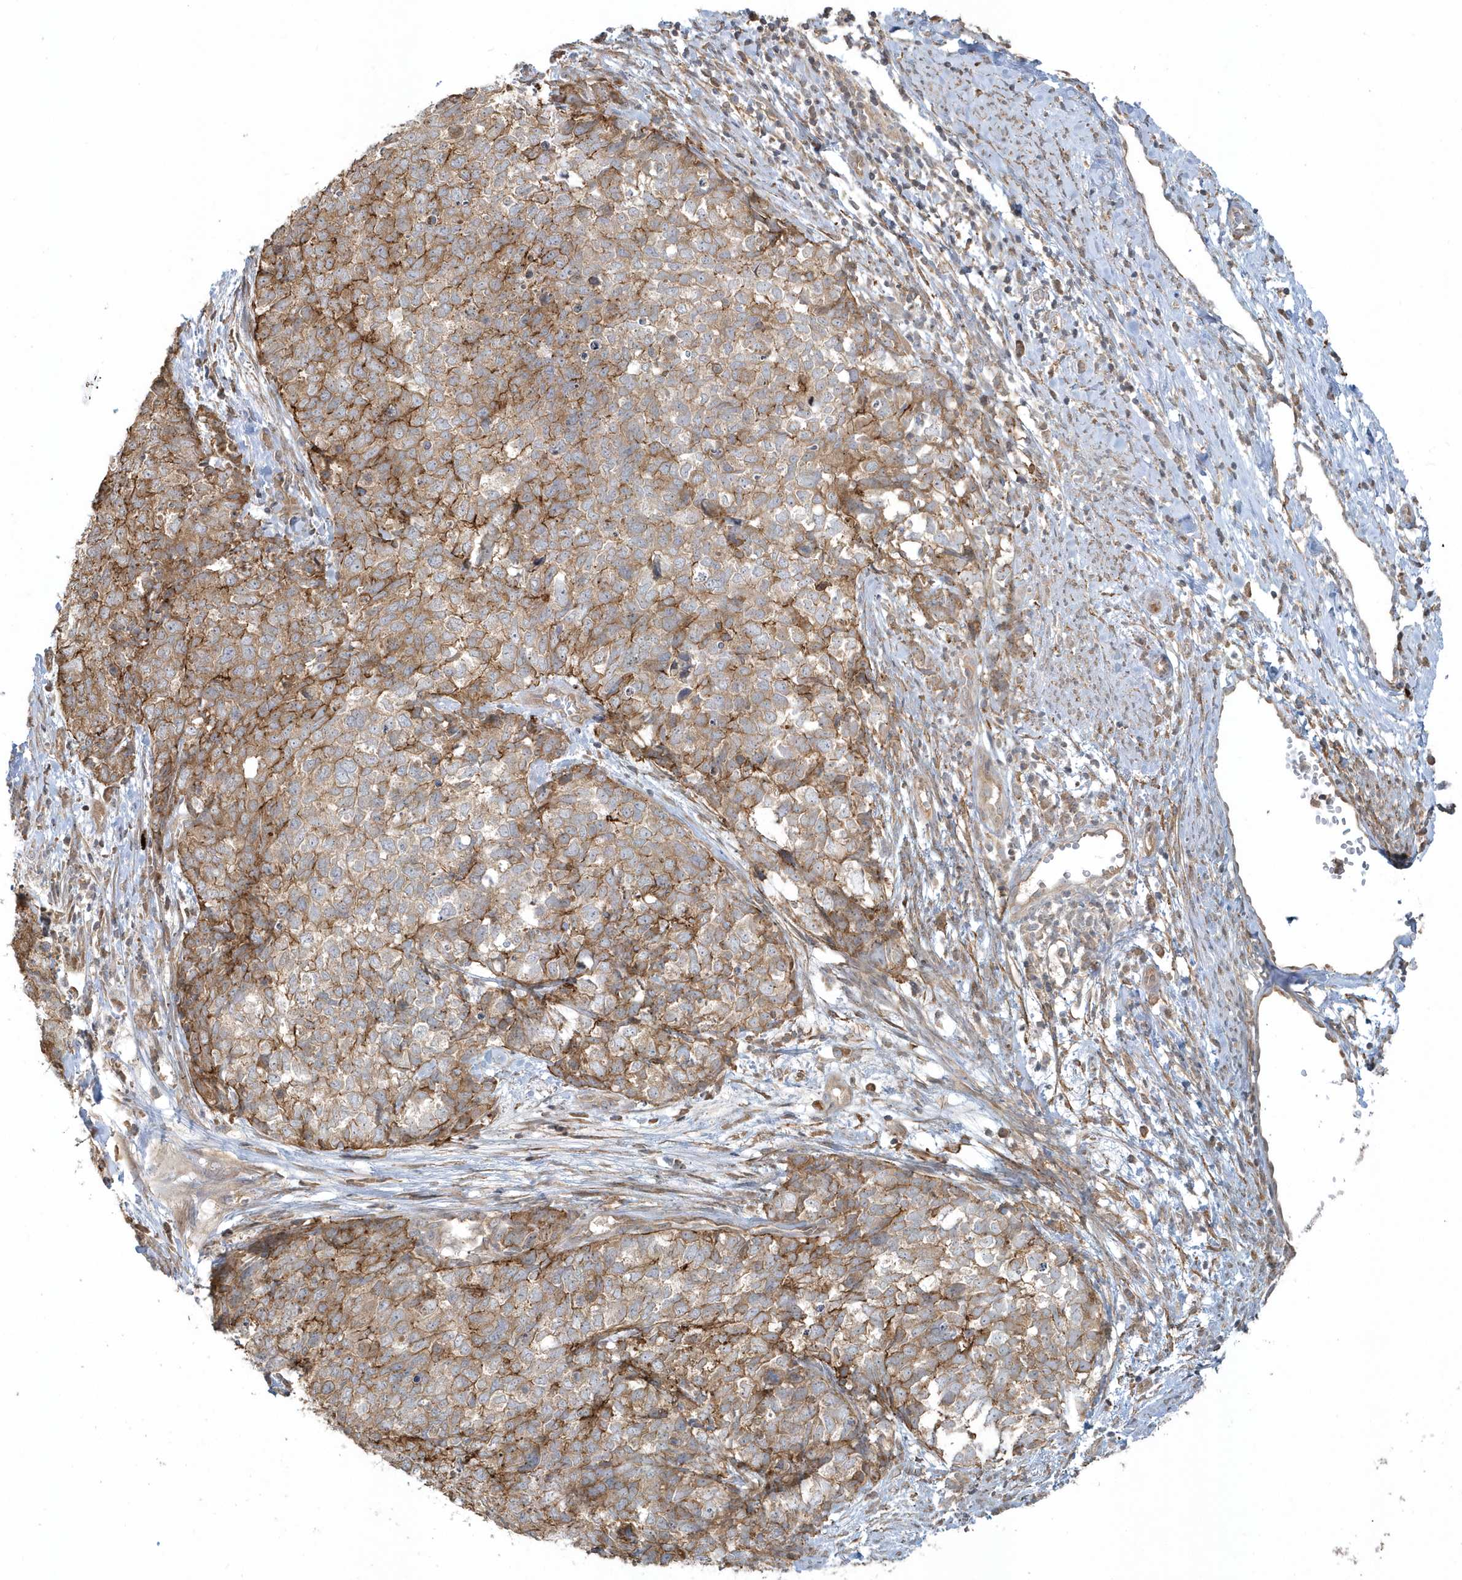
{"staining": {"intensity": "moderate", "quantity": ">75%", "location": "cytoplasmic/membranous"}, "tissue": "cervical cancer", "cell_type": "Tumor cells", "image_type": "cancer", "snomed": [{"axis": "morphology", "description": "Squamous cell carcinoma, NOS"}, {"axis": "topography", "description": "Cervix"}], "caption": "The immunohistochemical stain highlights moderate cytoplasmic/membranous staining in tumor cells of cervical cancer tissue.", "gene": "STIM2", "patient": {"sex": "female", "age": 63}}